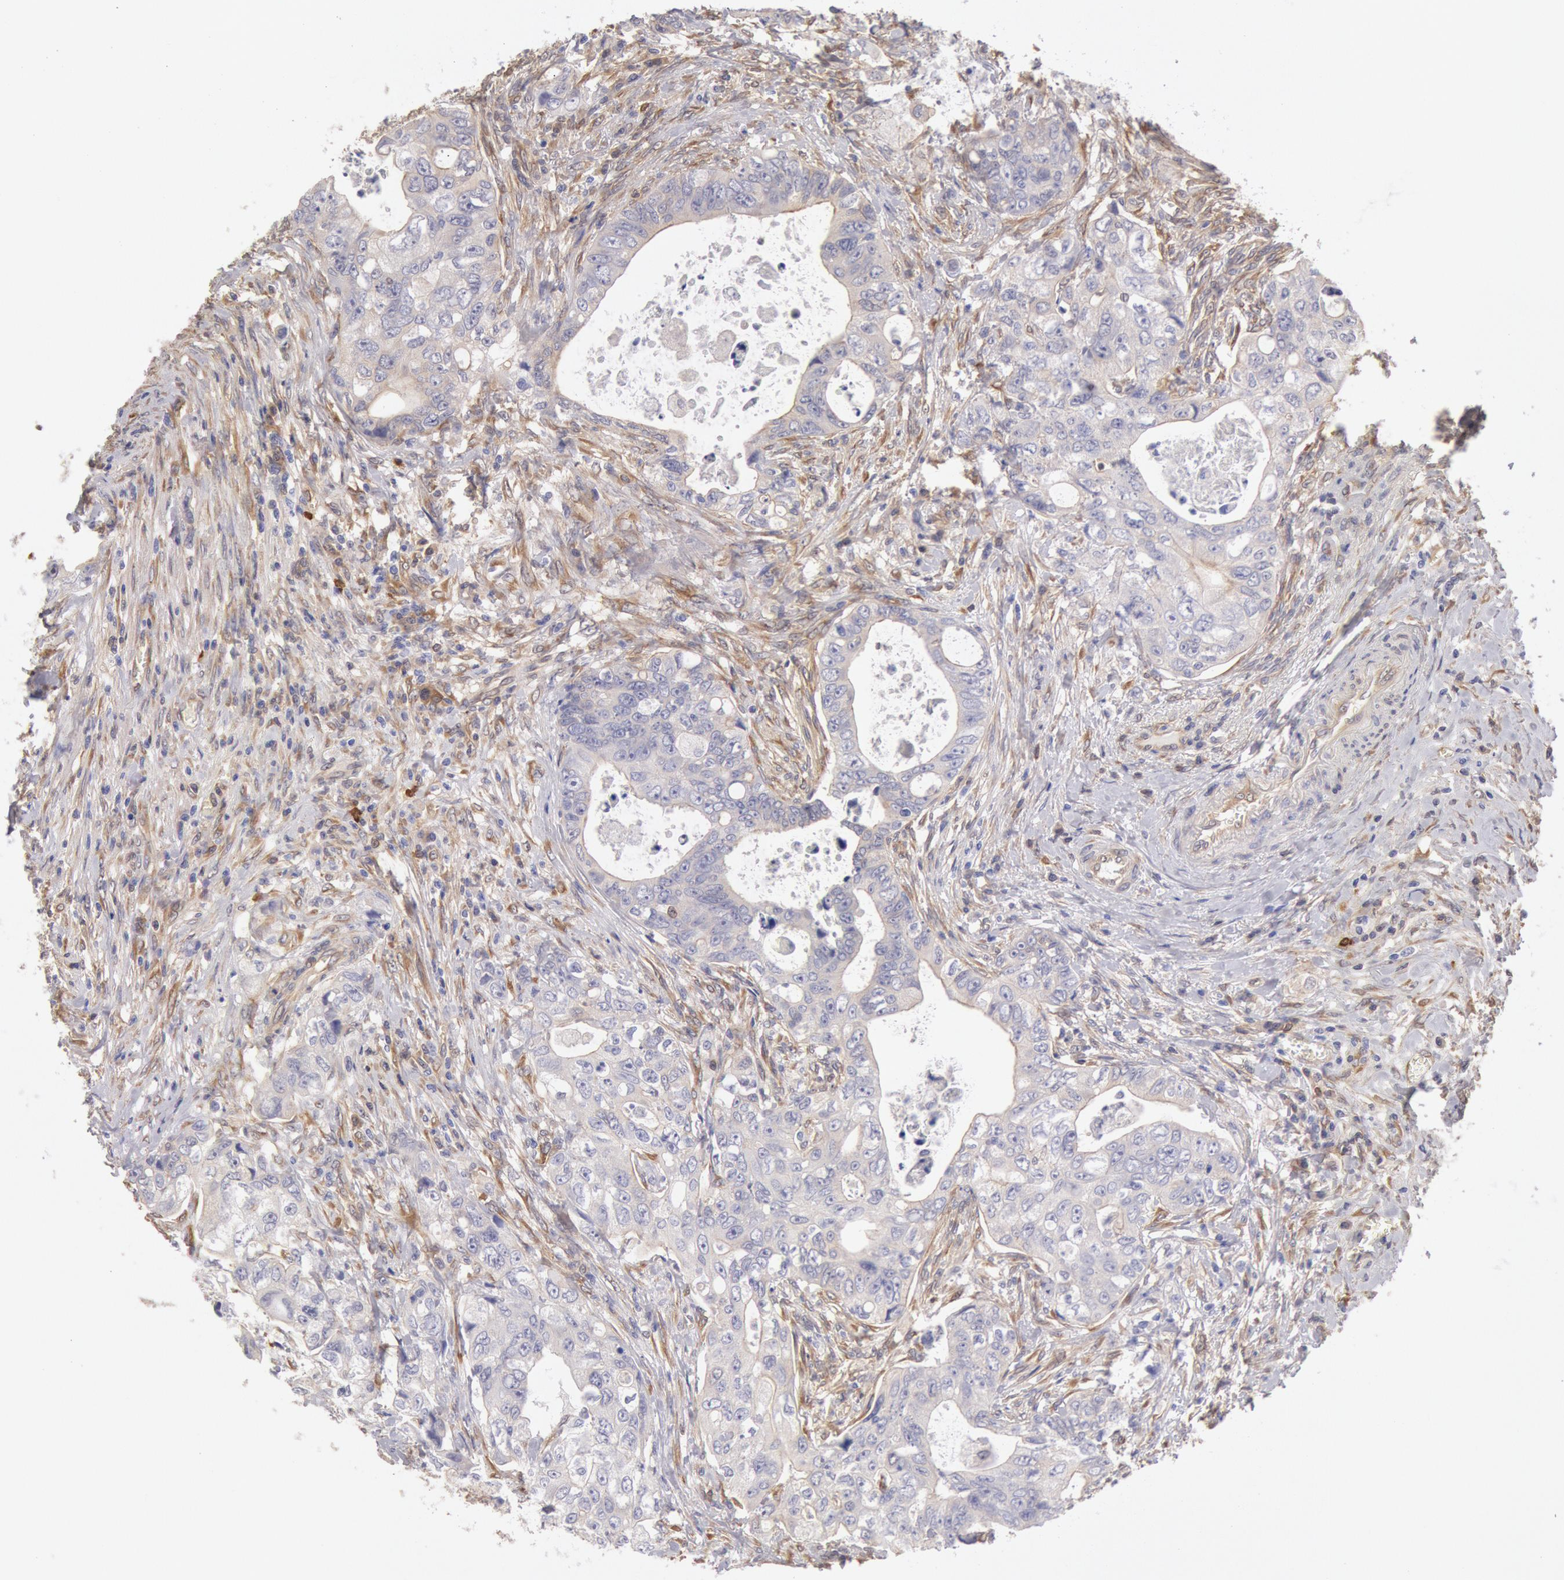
{"staining": {"intensity": "negative", "quantity": "none", "location": "none"}, "tissue": "colorectal cancer", "cell_type": "Tumor cells", "image_type": "cancer", "snomed": [{"axis": "morphology", "description": "Adenocarcinoma, NOS"}, {"axis": "topography", "description": "Rectum"}], "caption": "Immunohistochemistry (IHC) micrograph of colorectal cancer (adenocarcinoma) stained for a protein (brown), which reveals no staining in tumor cells.", "gene": "CCDC50", "patient": {"sex": "female", "age": 57}}